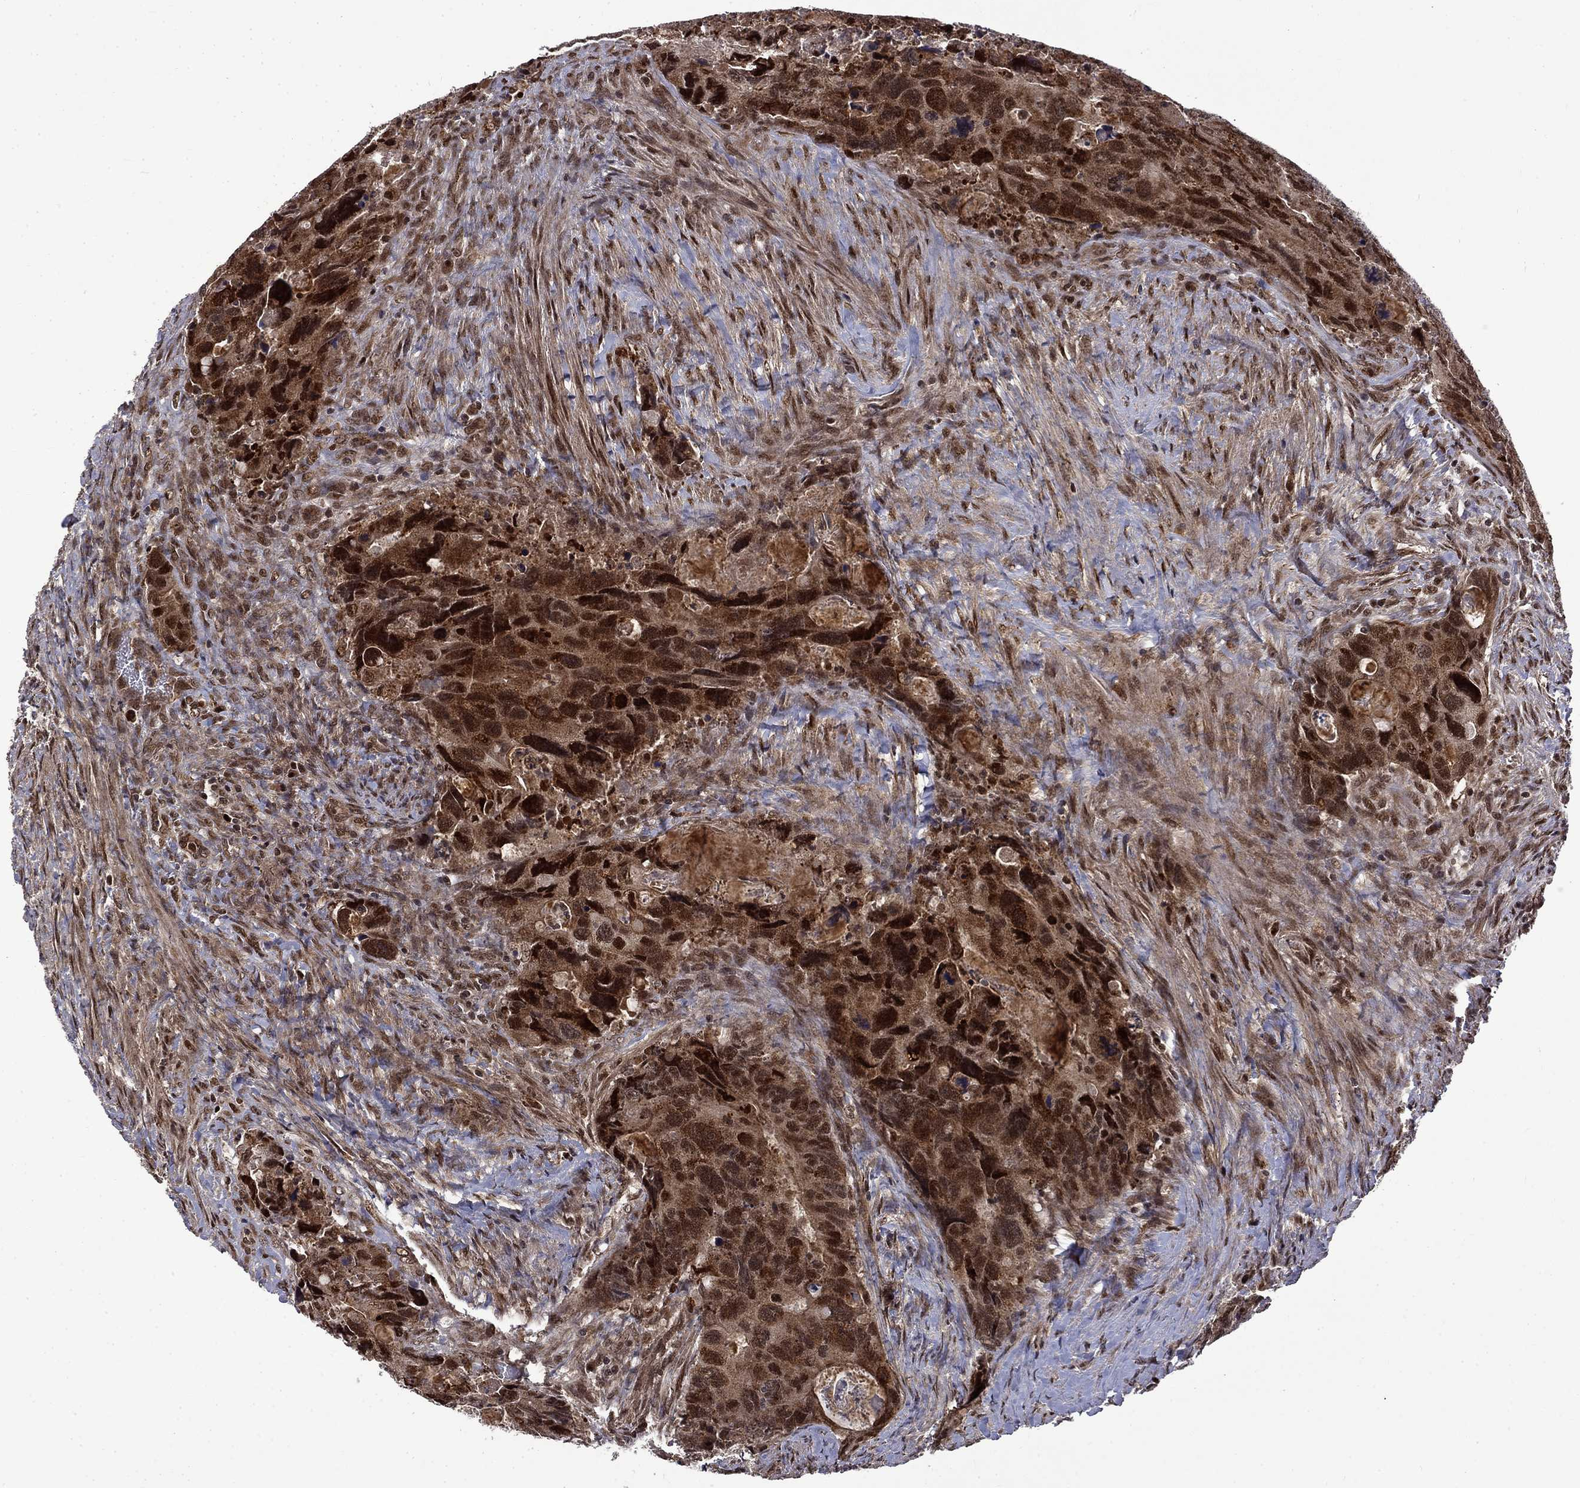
{"staining": {"intensity": "strong", "quantity": ">75%", "location": "cytoplasmic/membranous,nuclear"}, "tissue": "colorectal cancer", "cell_type": "Tumor cells", "image_type": "cancer", "snomed": [{"axis": "morphology", "description": "Adenocarcinoma, NOS"}, {"axis": "topography", "description": "Rectum"}], "caption": "Protein expression analysis of colorectal adenocarcinoma demonstrates strong cytoplasmic/membranous and nuclear expression in about >75% of tumor cells. The staining was performed using DAB (3,3'-diaminobenzidine) to visualize the protein expression in brown, while the nuclei were stained in blue with hematoxylin (Magnification: 20x).", "gene": "KPNA3", "patient": {"sex": "male", "age": 62}}